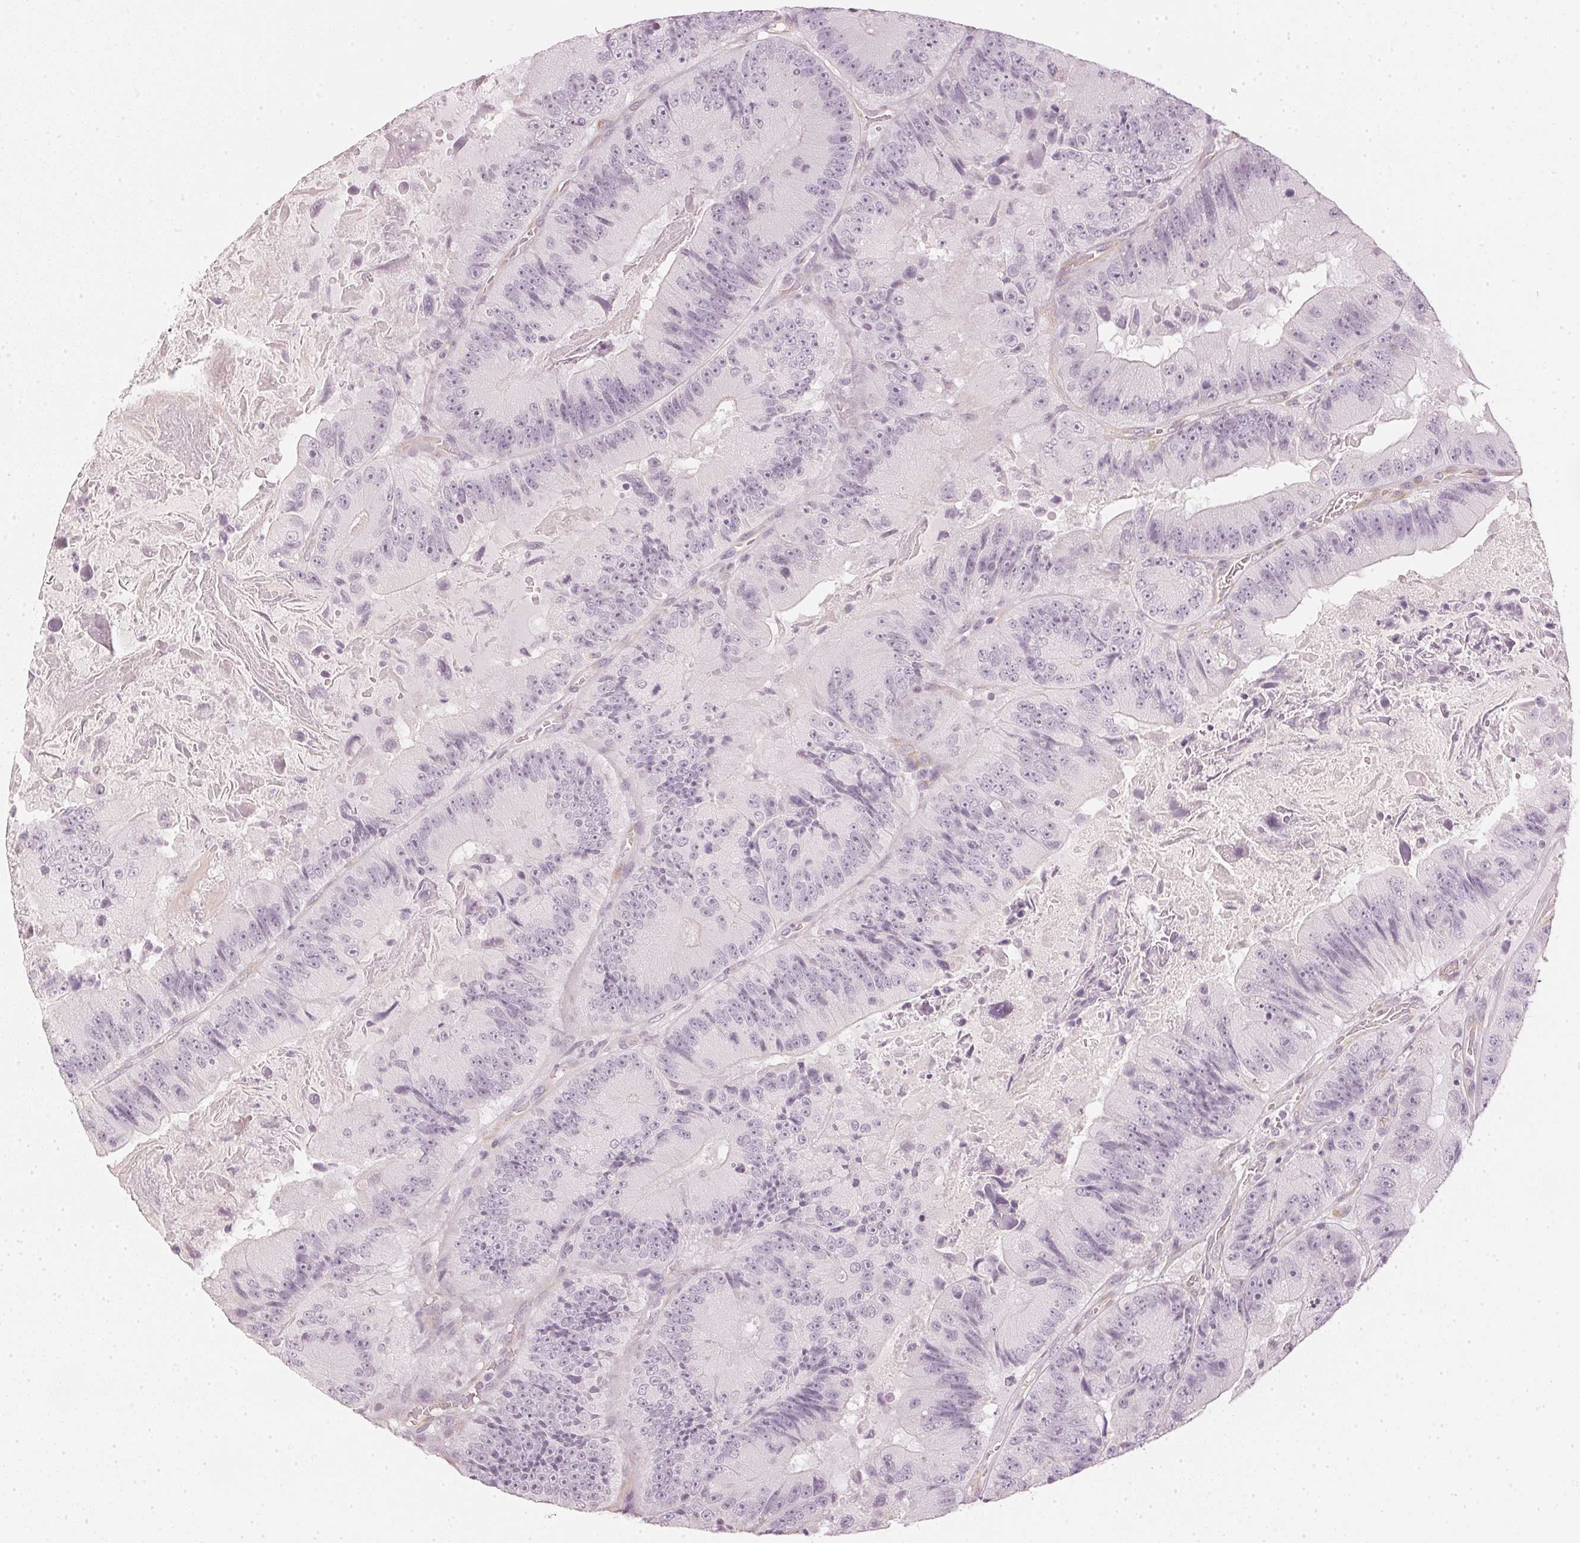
{"staining": {"intensity": "negative", "quantity": "none", "location": "none"}, "tissue": "colorectal cancer", "cell_type": "Tumor cells", "image_type": "cancer", "snomed": [{"axis": "morphology", "description": "Adenocarcinoma, NOS"}, {"axis": "topography", "description": "Colon"}], "caption": "There is no significant expression in tumor cells of colorectal cancer.", "gene": "APLP1", "patient": {"sex": "female", "age": 86}}